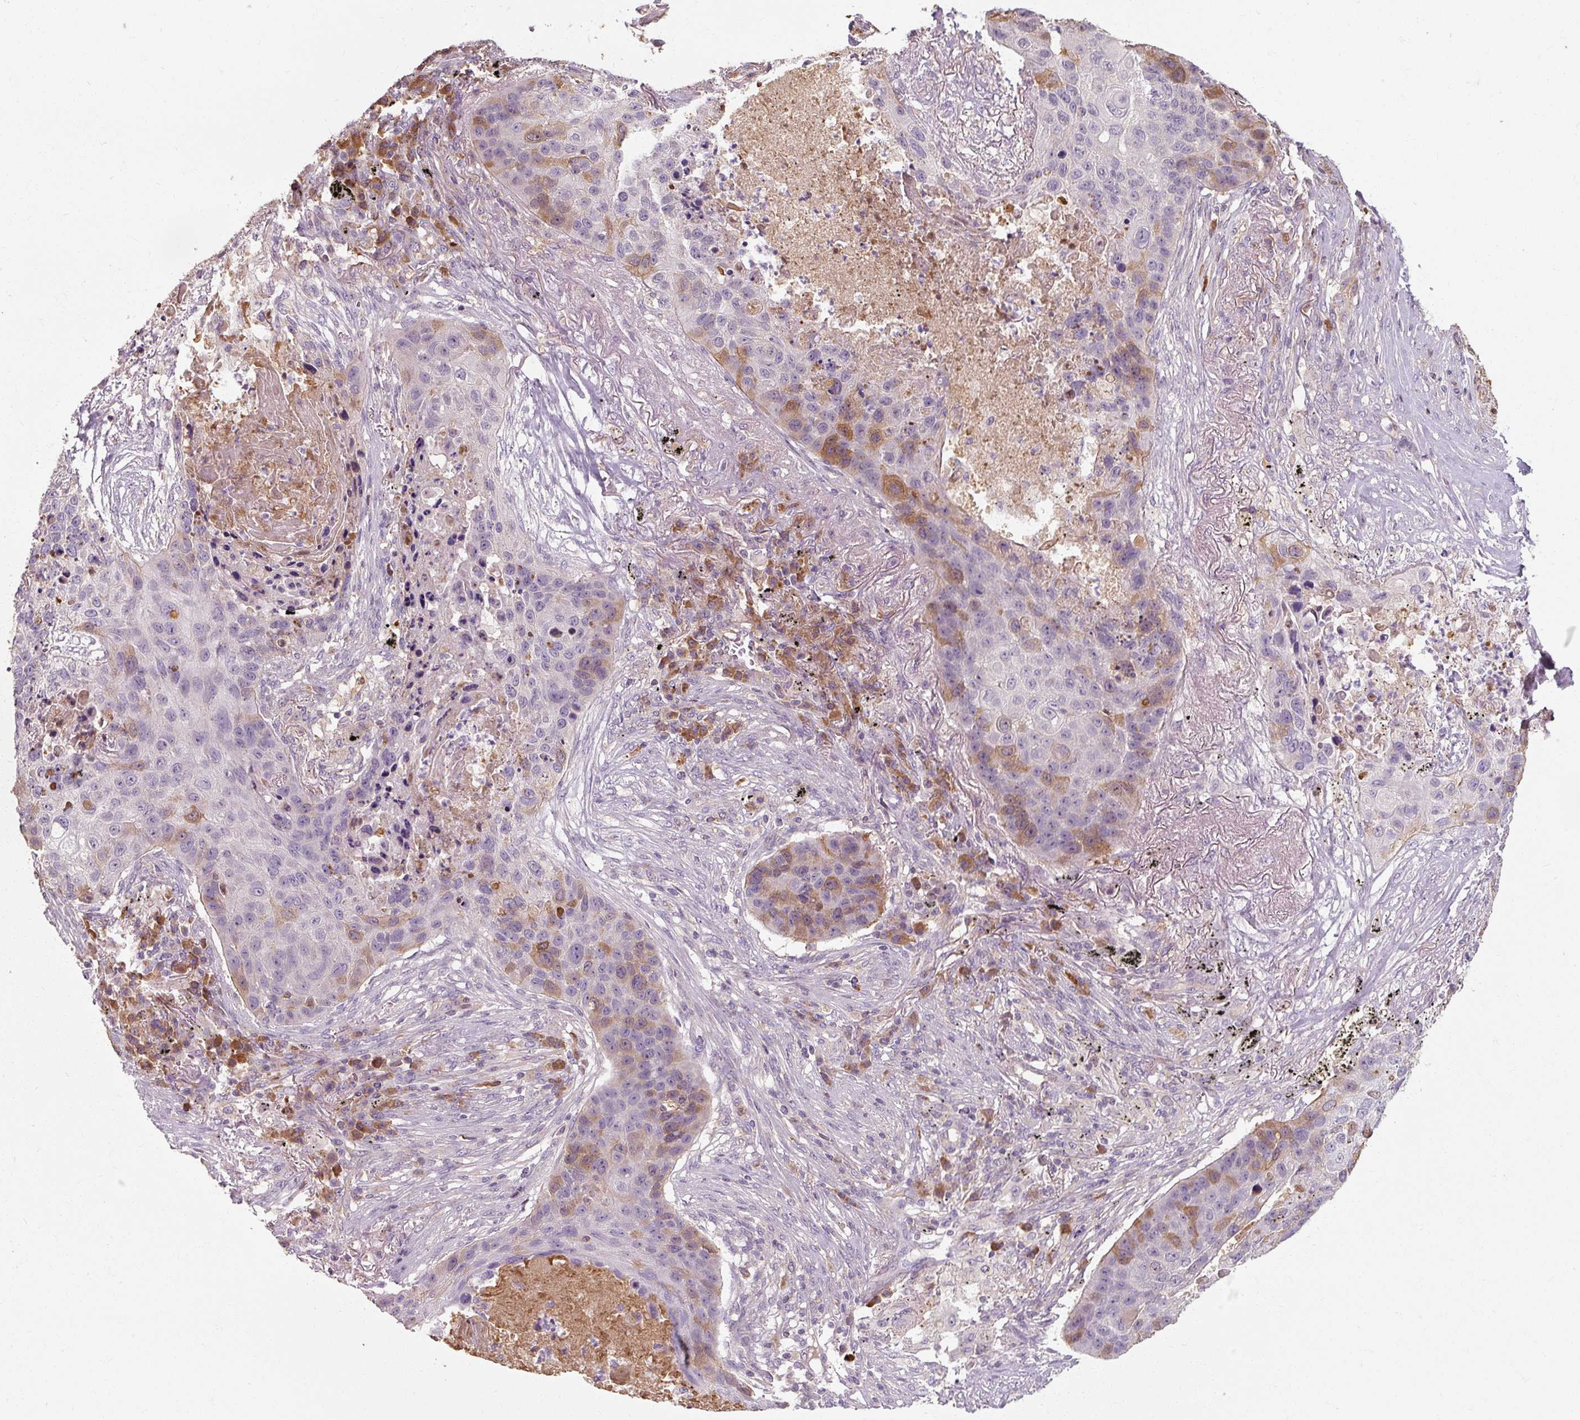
{"staining": {"intensity": "moderate", "quantity": "<25%", "location": "cytoplasmic/membranous"}, "tissue": "lung cancer", "cell_type": "Tumor cells", "image_type": "cancer", "snomed": [{"axis": "morphology", "description": "Squamous cell carcinoma, NOS"}, {"axis": "topography", "description": "Lung"}], "caption": "IHC (DAB) staining of squamous cell carcinoma (lung) displays moderate cytoplasmic/membranous protein staining in approximately <25% of tumor cells. The staining was performed using DAB, with brown indicating positive protein expression. Nuclei are stained blue with hematoxylin.", "gene": "TSEN54", "patient": {"sex": "female", "age": 63}}